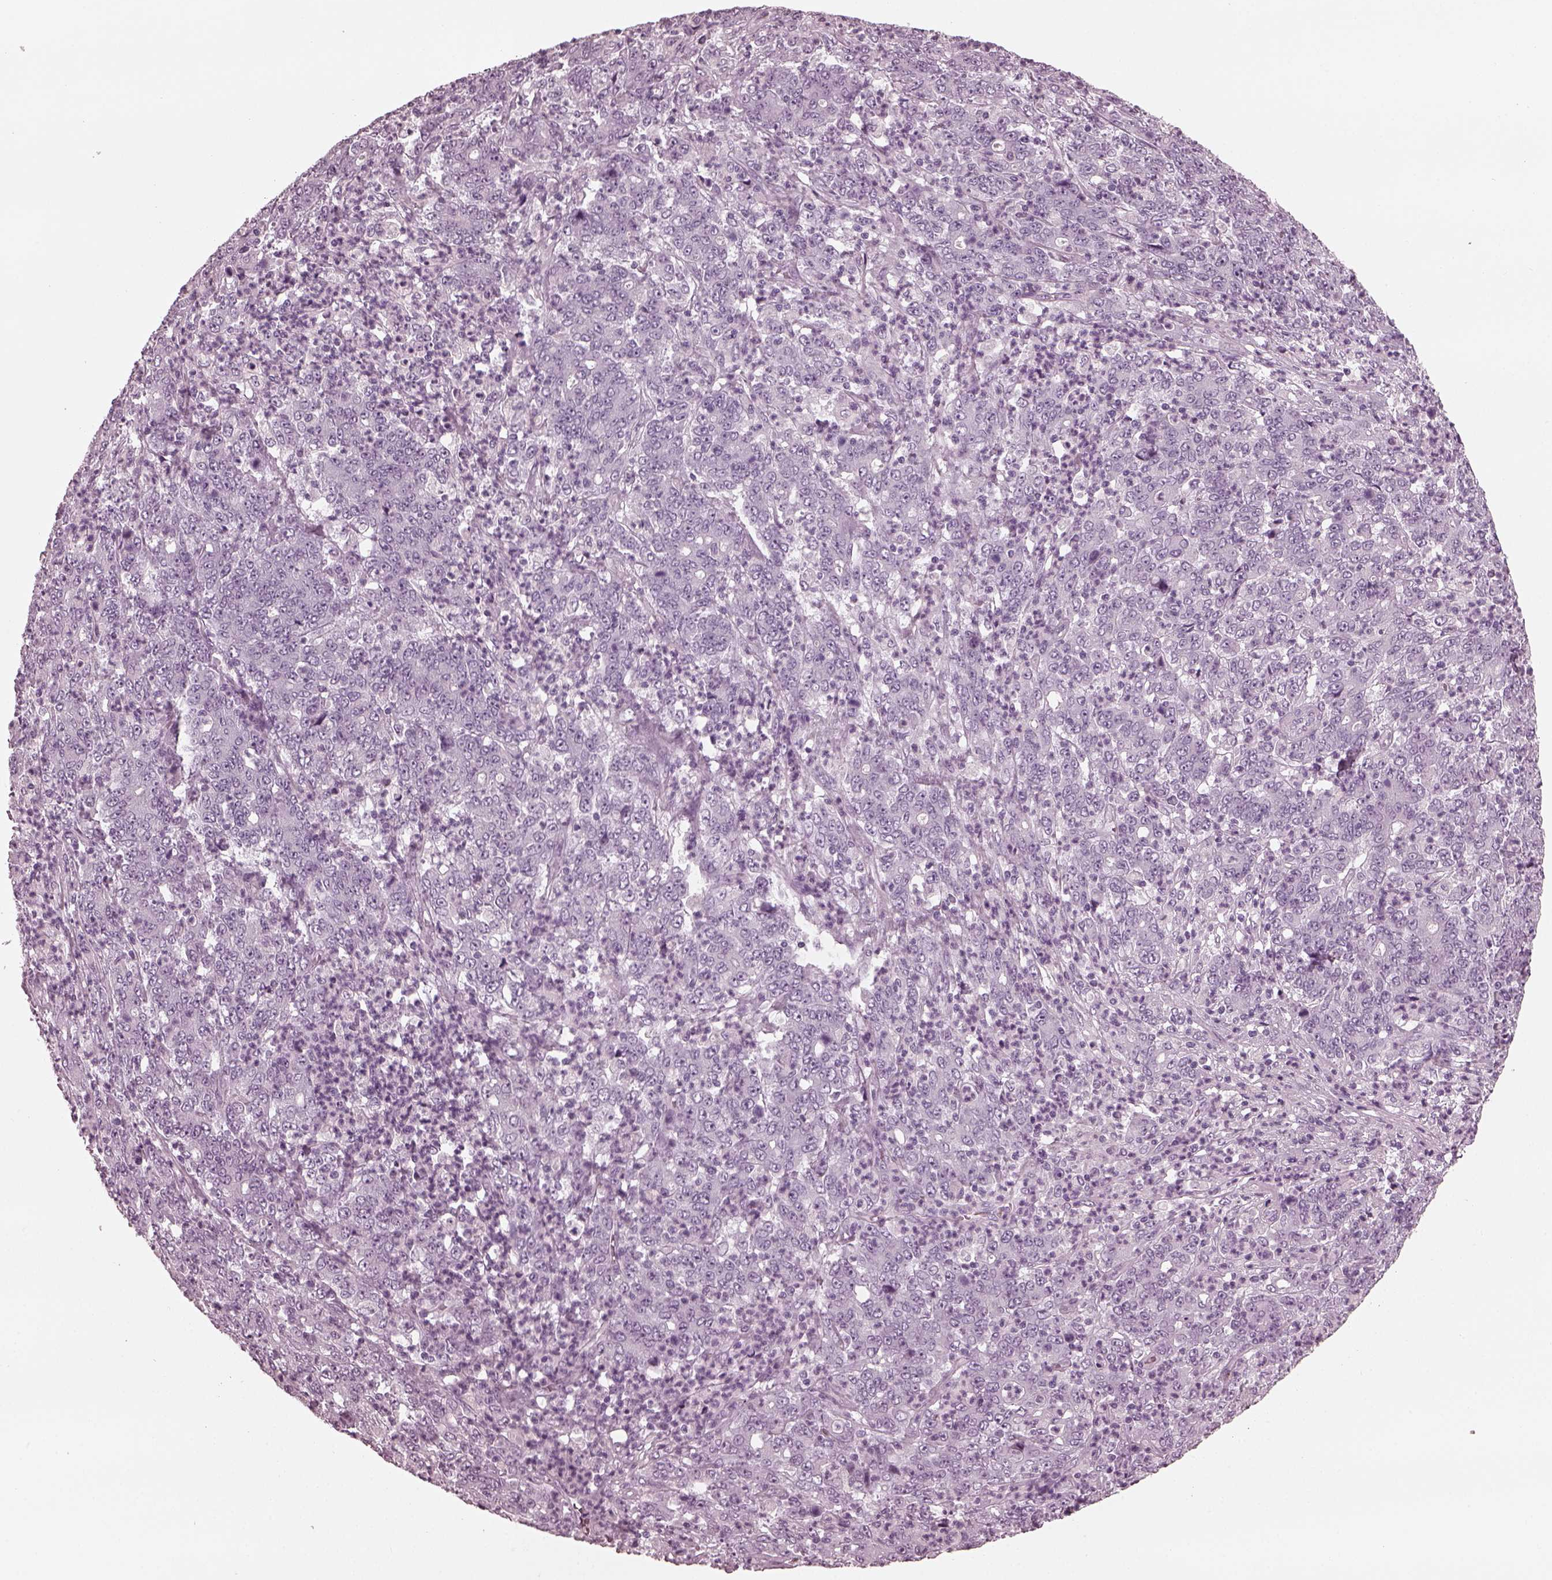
{"staining": {"intensity": "negative", "quantity": "none", "location": "none"}, "tissue": "stomach cancer", "cell_type": "Tumor cells", "image_type": "cancer", "snomed": [{"axis": "morphology", "description": "Adenocarcinoma, NOS"}, {"axis": "topography", "description": "Stomach, lower"}], "caption": "IHC photomicrograph of neoplastic tissue: human stomach cancer stained with DAB (3,3'-diaminobenzidine) shows no significant protein staining in tumor cells.", "gene": "GRM6", "patient": {"sex": "female", "age": 71}}